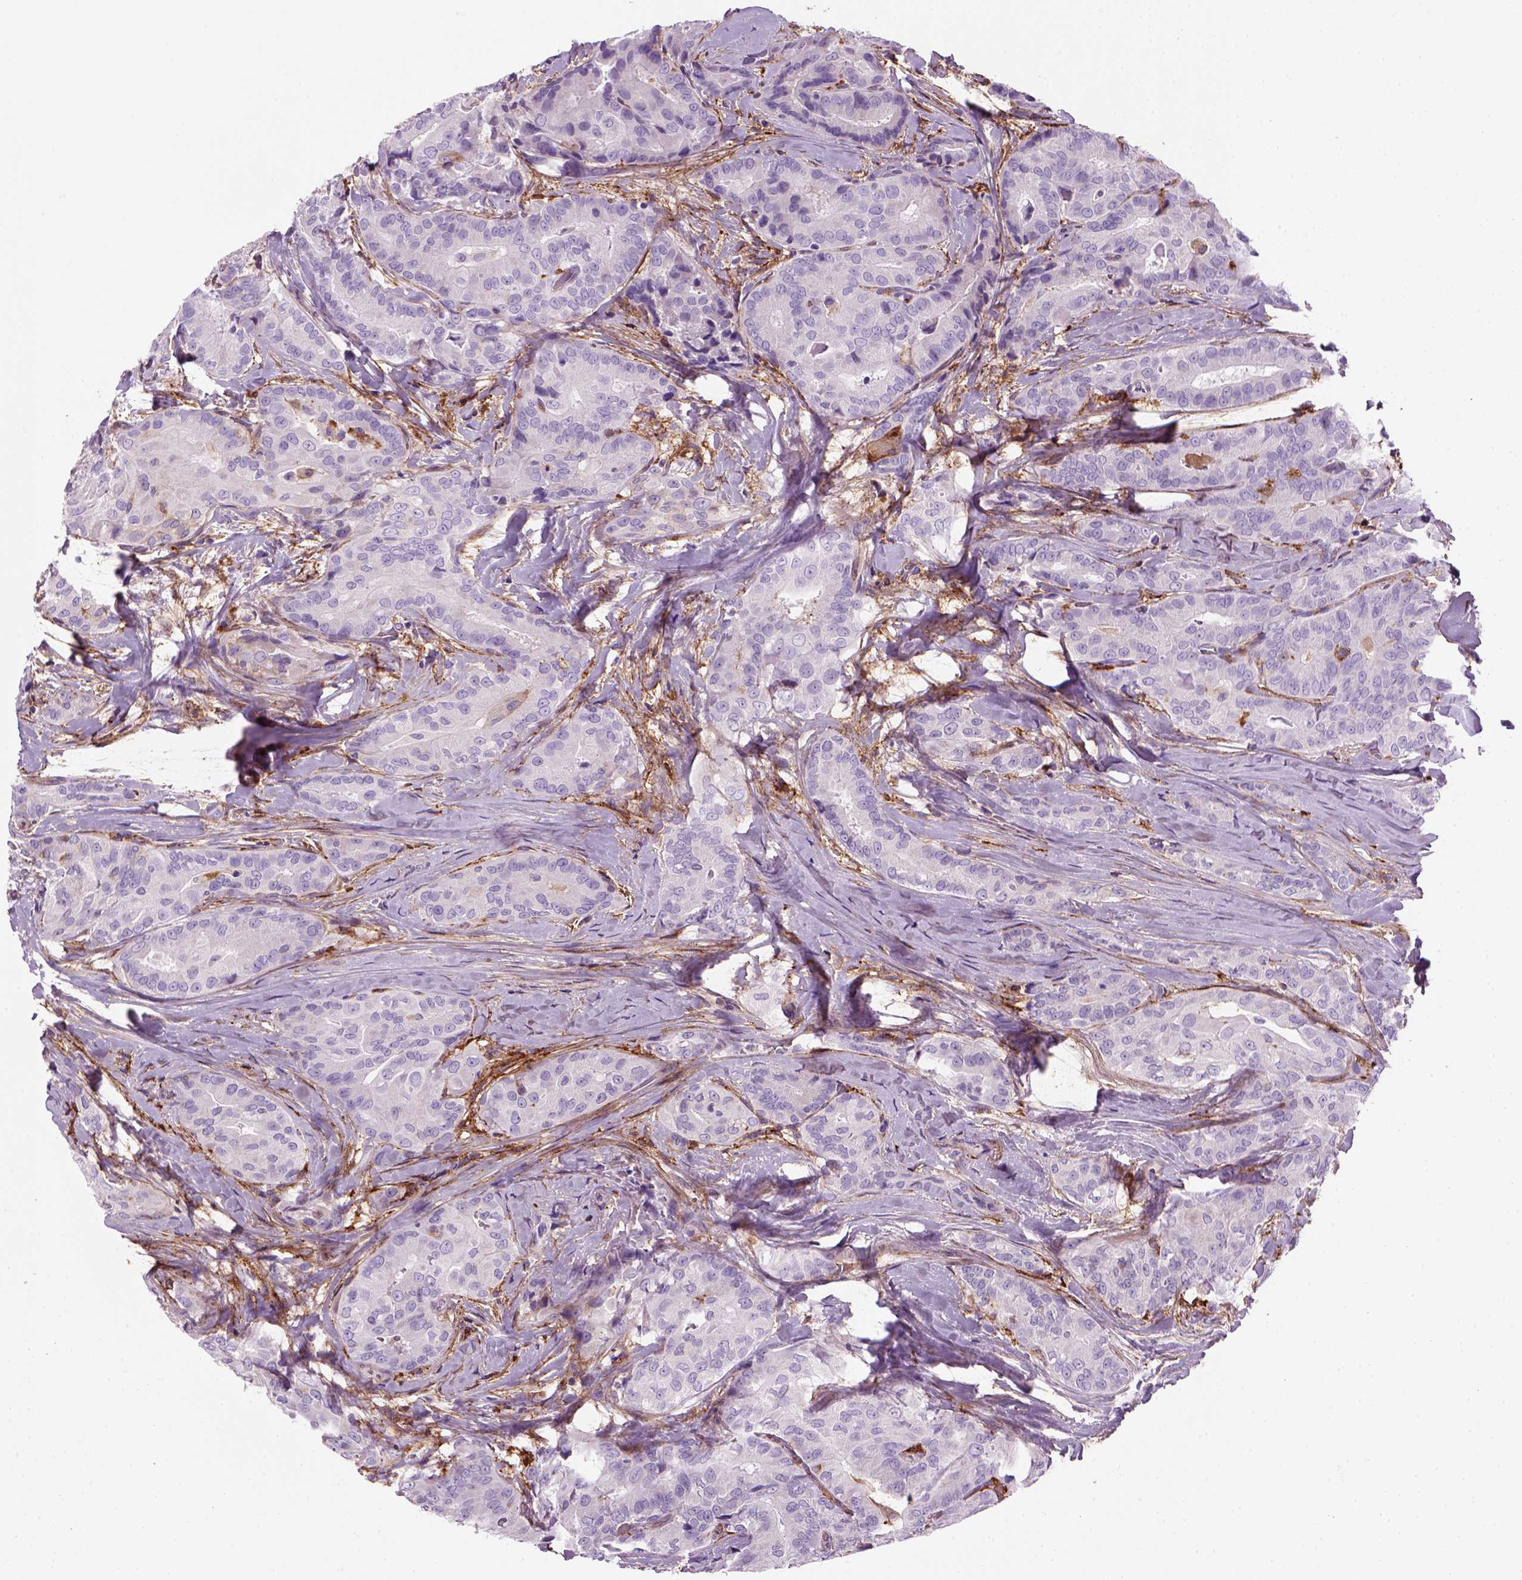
{"staining": {"intensity": "negative", "quantity": "none", "location": "none"}, "tissue": "thyroid cancer", "cell_type": "Tumor cells", "image_type": "cancer", "snomed": [{"axis": "morphology", "description": "Papillary adenocarcinoma, NOS"}, {"axis": "topography", "description": "Thyroid gland"}], "caption": "IHC image of neoplastic tissue: papillary adenocarcinoma (thyroid) stained with DAB (3,3'-diaminobenzidine) demonstrates no significant protein expression in tumor cells. (DAB (3,3'-diaminobenzidine) immunohistochemistry (IHC) with hematoxylin counter stain).", "gene": "MARCKS", "patient": {"sex": "male", "age": 61}}